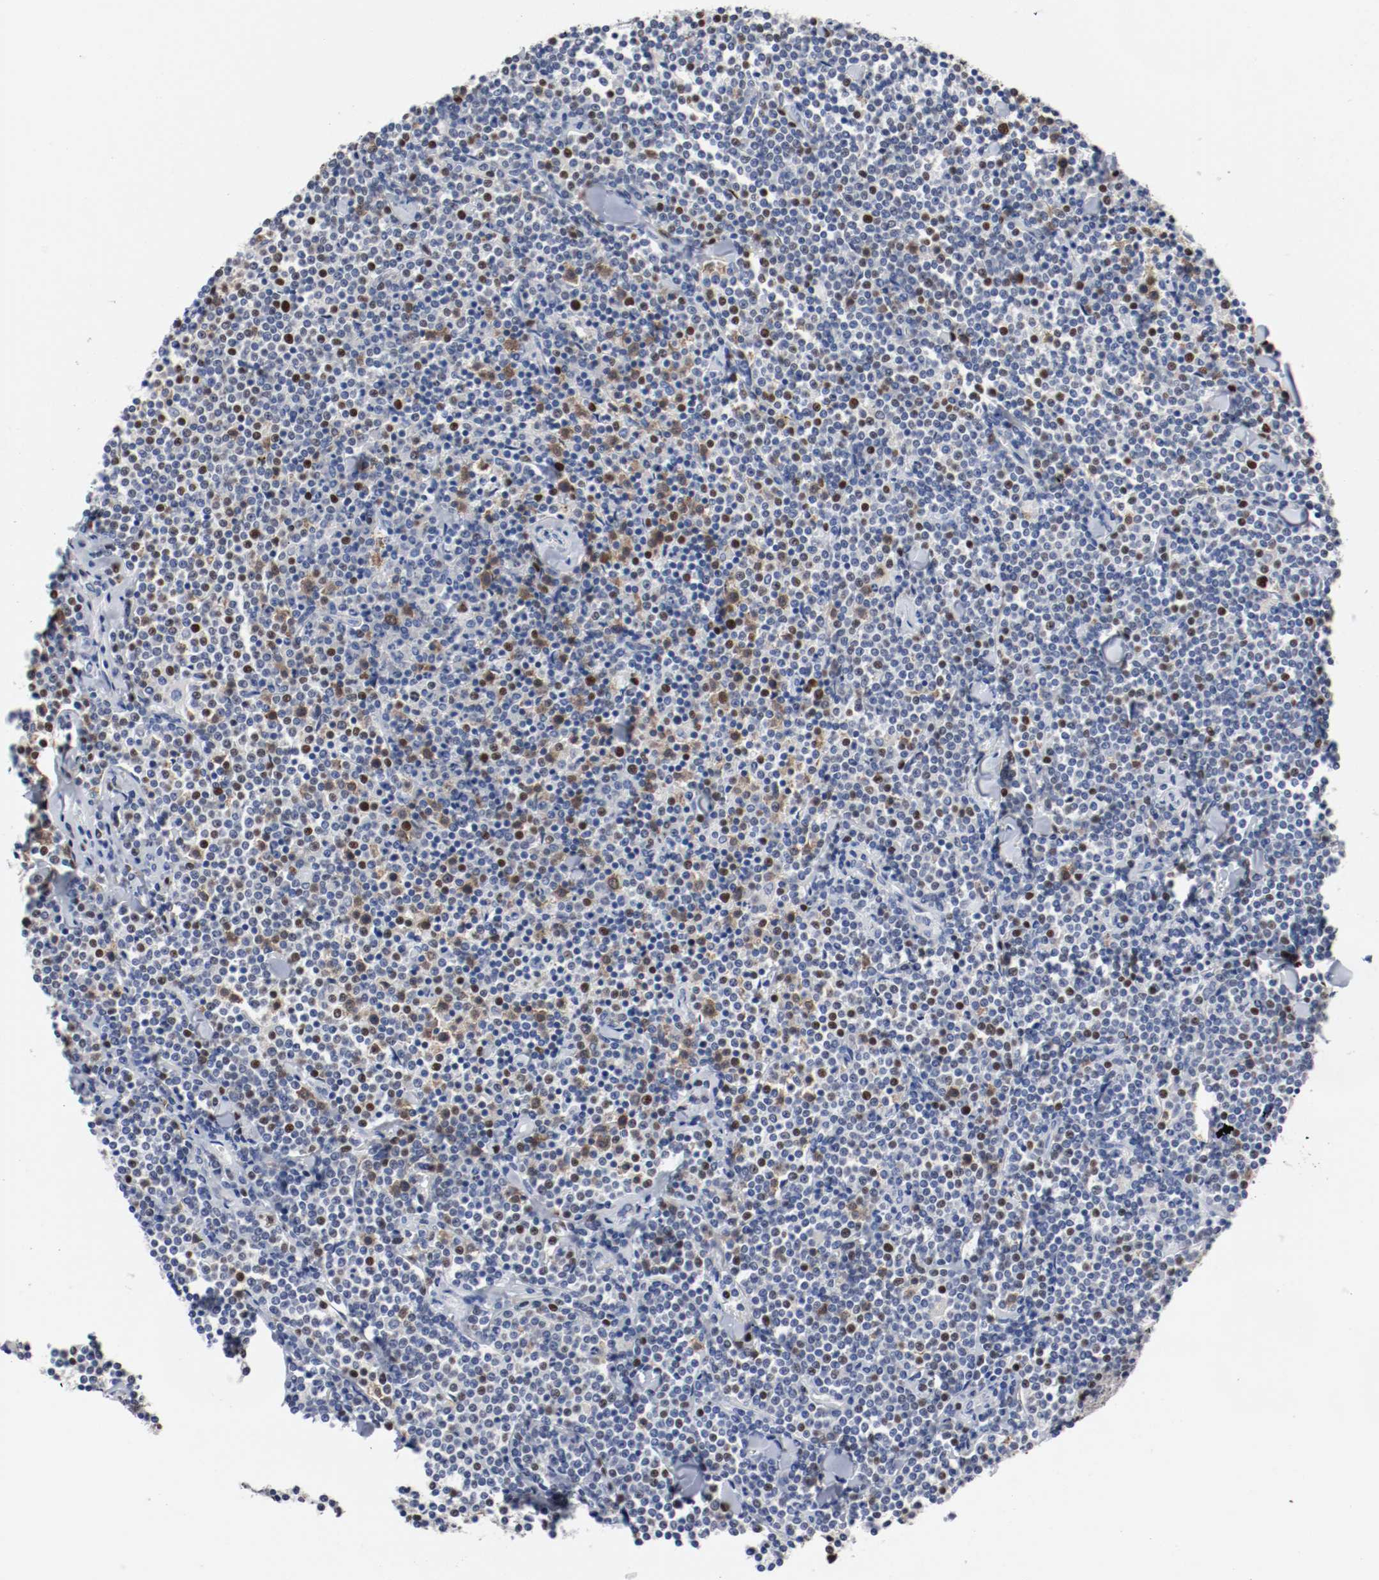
{"staining": {"intensity": "moderate", "quantity": "25%-75%", "location": "nuclear"}, "tissue": "lymphoma", "cell_type": "Tumor cells", "image_type": "cancer", "snomed": [{"axis": "morphology", "description": "Malignant lymphoma, non-Hodgkin's type, Low grade"}, {"axis": "topography", "description": "Soft tissue"}], "caption": "Protein staining demonstrates moderate nuclear expression in about 25%-75% of tumor cells in malignant lymphoma, non-Hodgkin's type (low-grade).", "gene": "MCM6", "patient": {"sex": "male", "age": 92}}